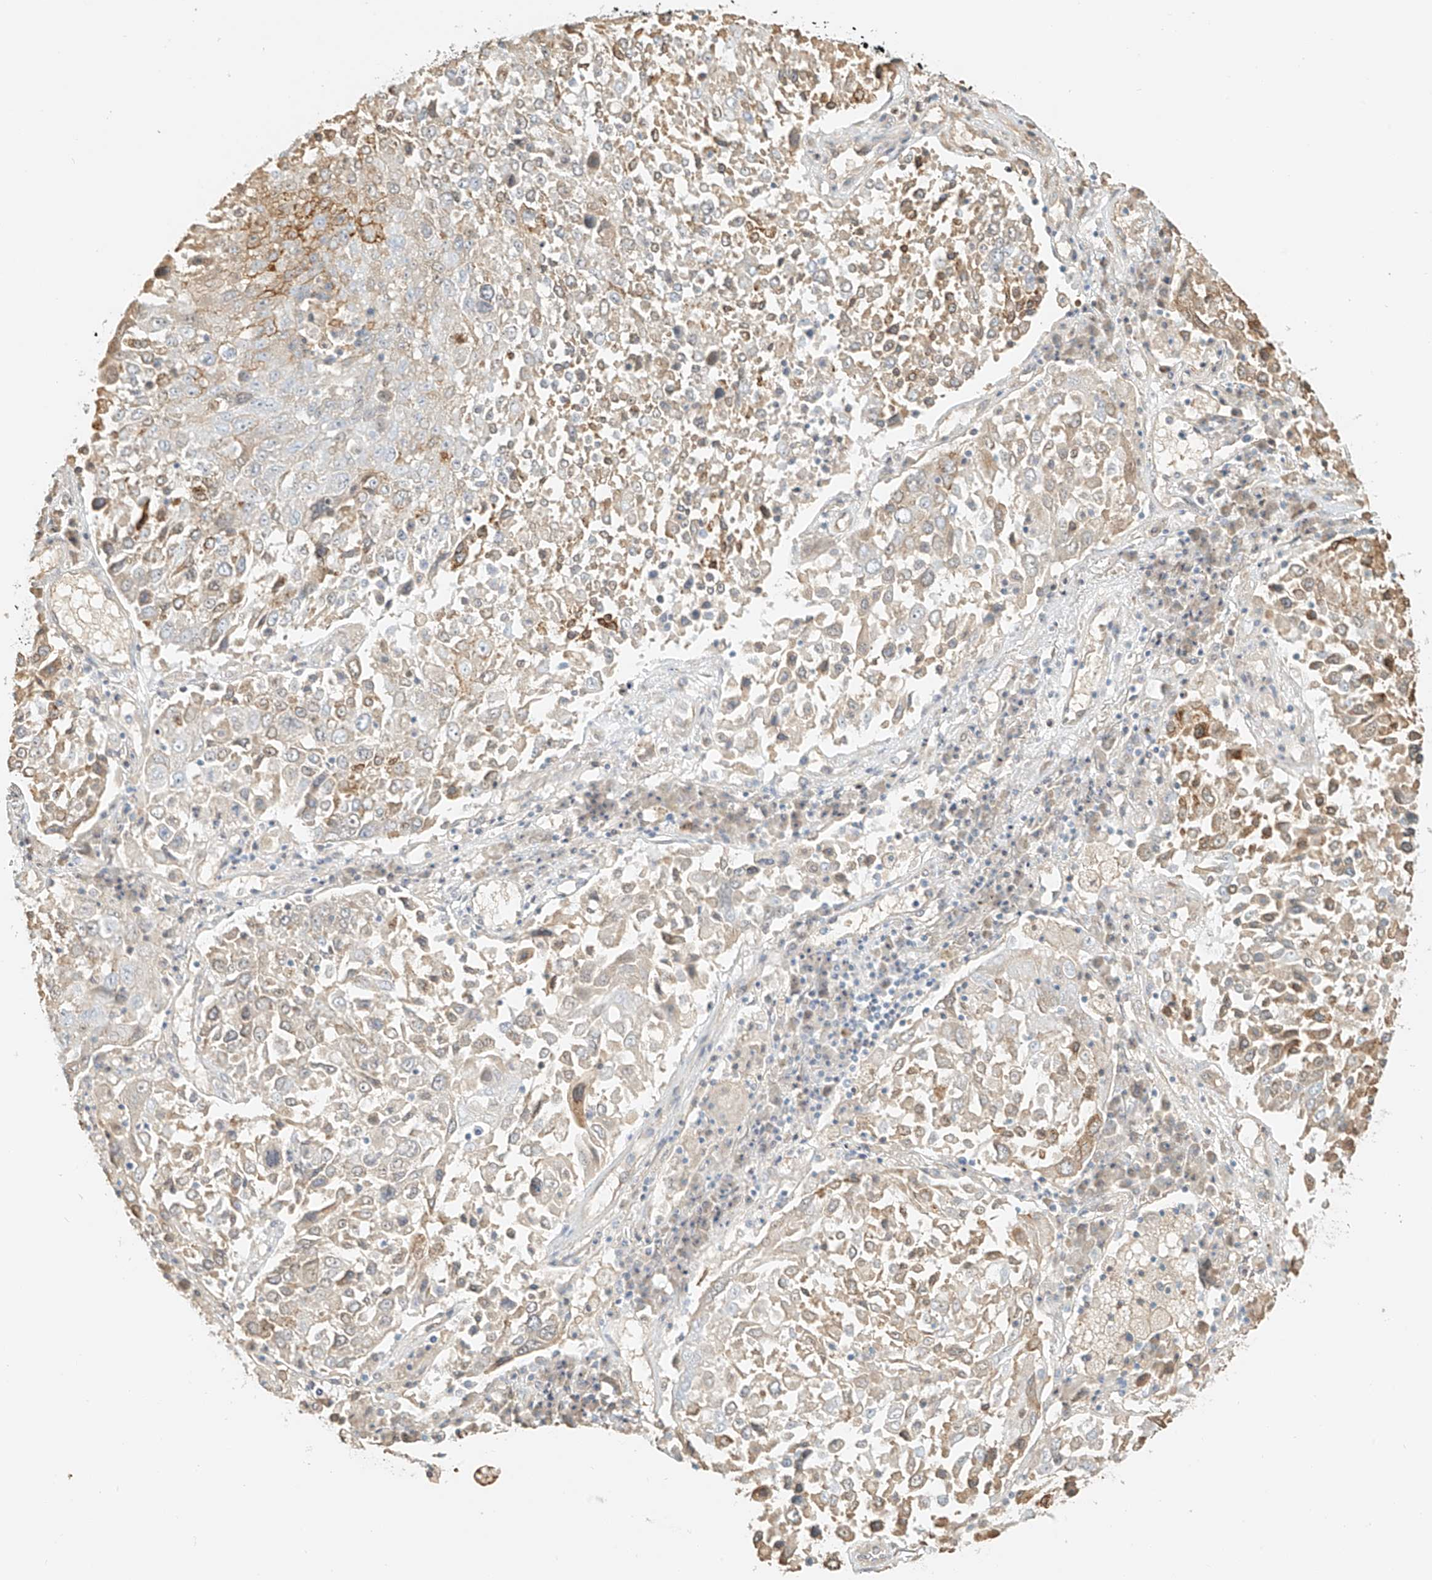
{"staining": {"intensity": "weak", "quantity": "25%-75%", "location": "cytoplasmic/membranous"}, "tissue": "lung cancer", "cell_type": "Tumor cells", "image_type": "cancer", "snomed": [{"axis": "morphology", "description": "Squamous cell carcinoma, NOS"}, {"axis": "topography", "description": "Lung"}], "caption": "A brown stain shows weak cytoplasmic/membranous positivity of a protein in lung cancer tumor cells.", "gene": "UPK1B", "patient": {"sex": "male", "age": 65}}